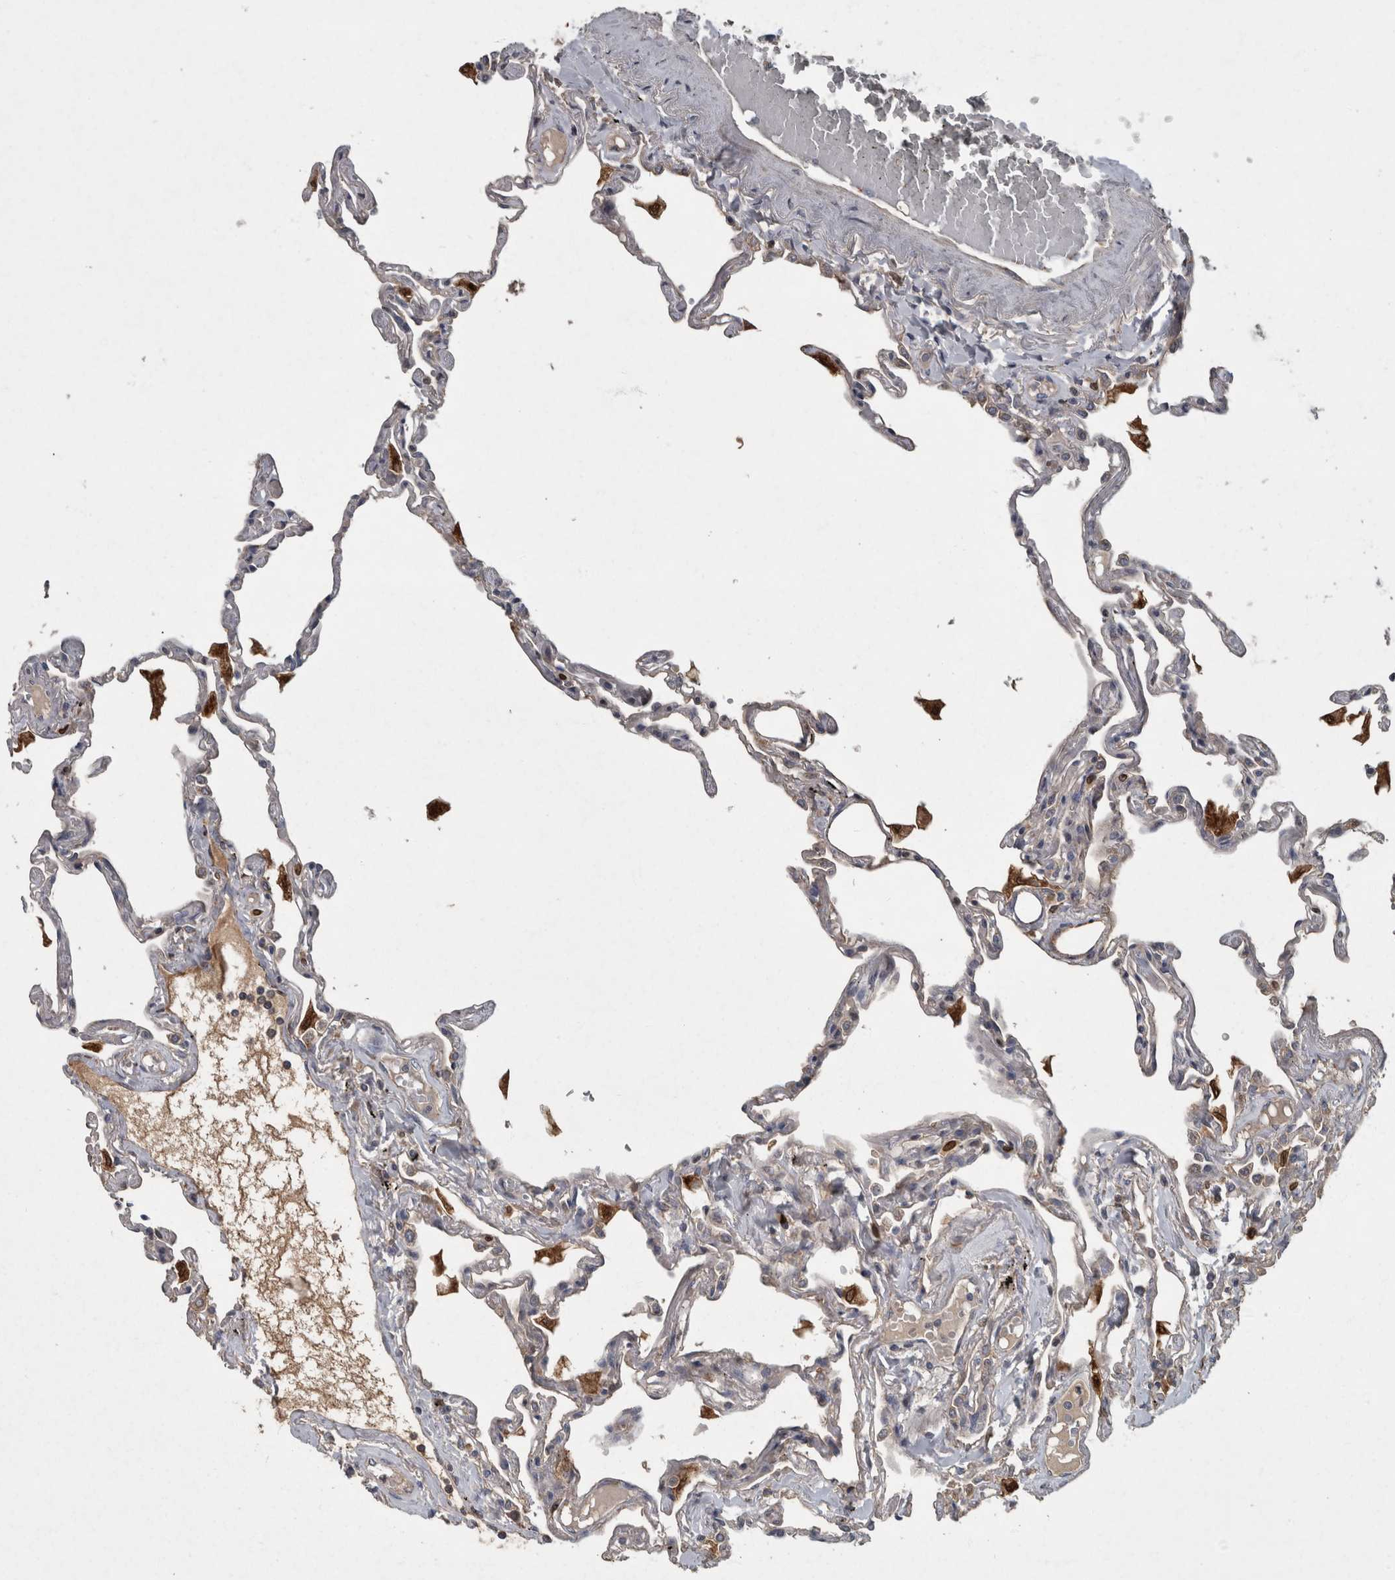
{"staining": {"intensity": "weak", "quantity": "<25%", "location": "cytoplasmic/membranous"}, "tissue": "lung", "cell_type": "Alveolar cells", "image_type": "normal", "snomed": [{"axis": "morphology", "description": "Normal tissue, NOS"}, {"axis": "topography", "description": "Lung"}], "caption": "This is an immunohistochemistry photomicrograph of benign lung. There is no expression in alveolar cells.", "gene": "PPP1R3C", "patient": {"sex": "female", "age": 67}}